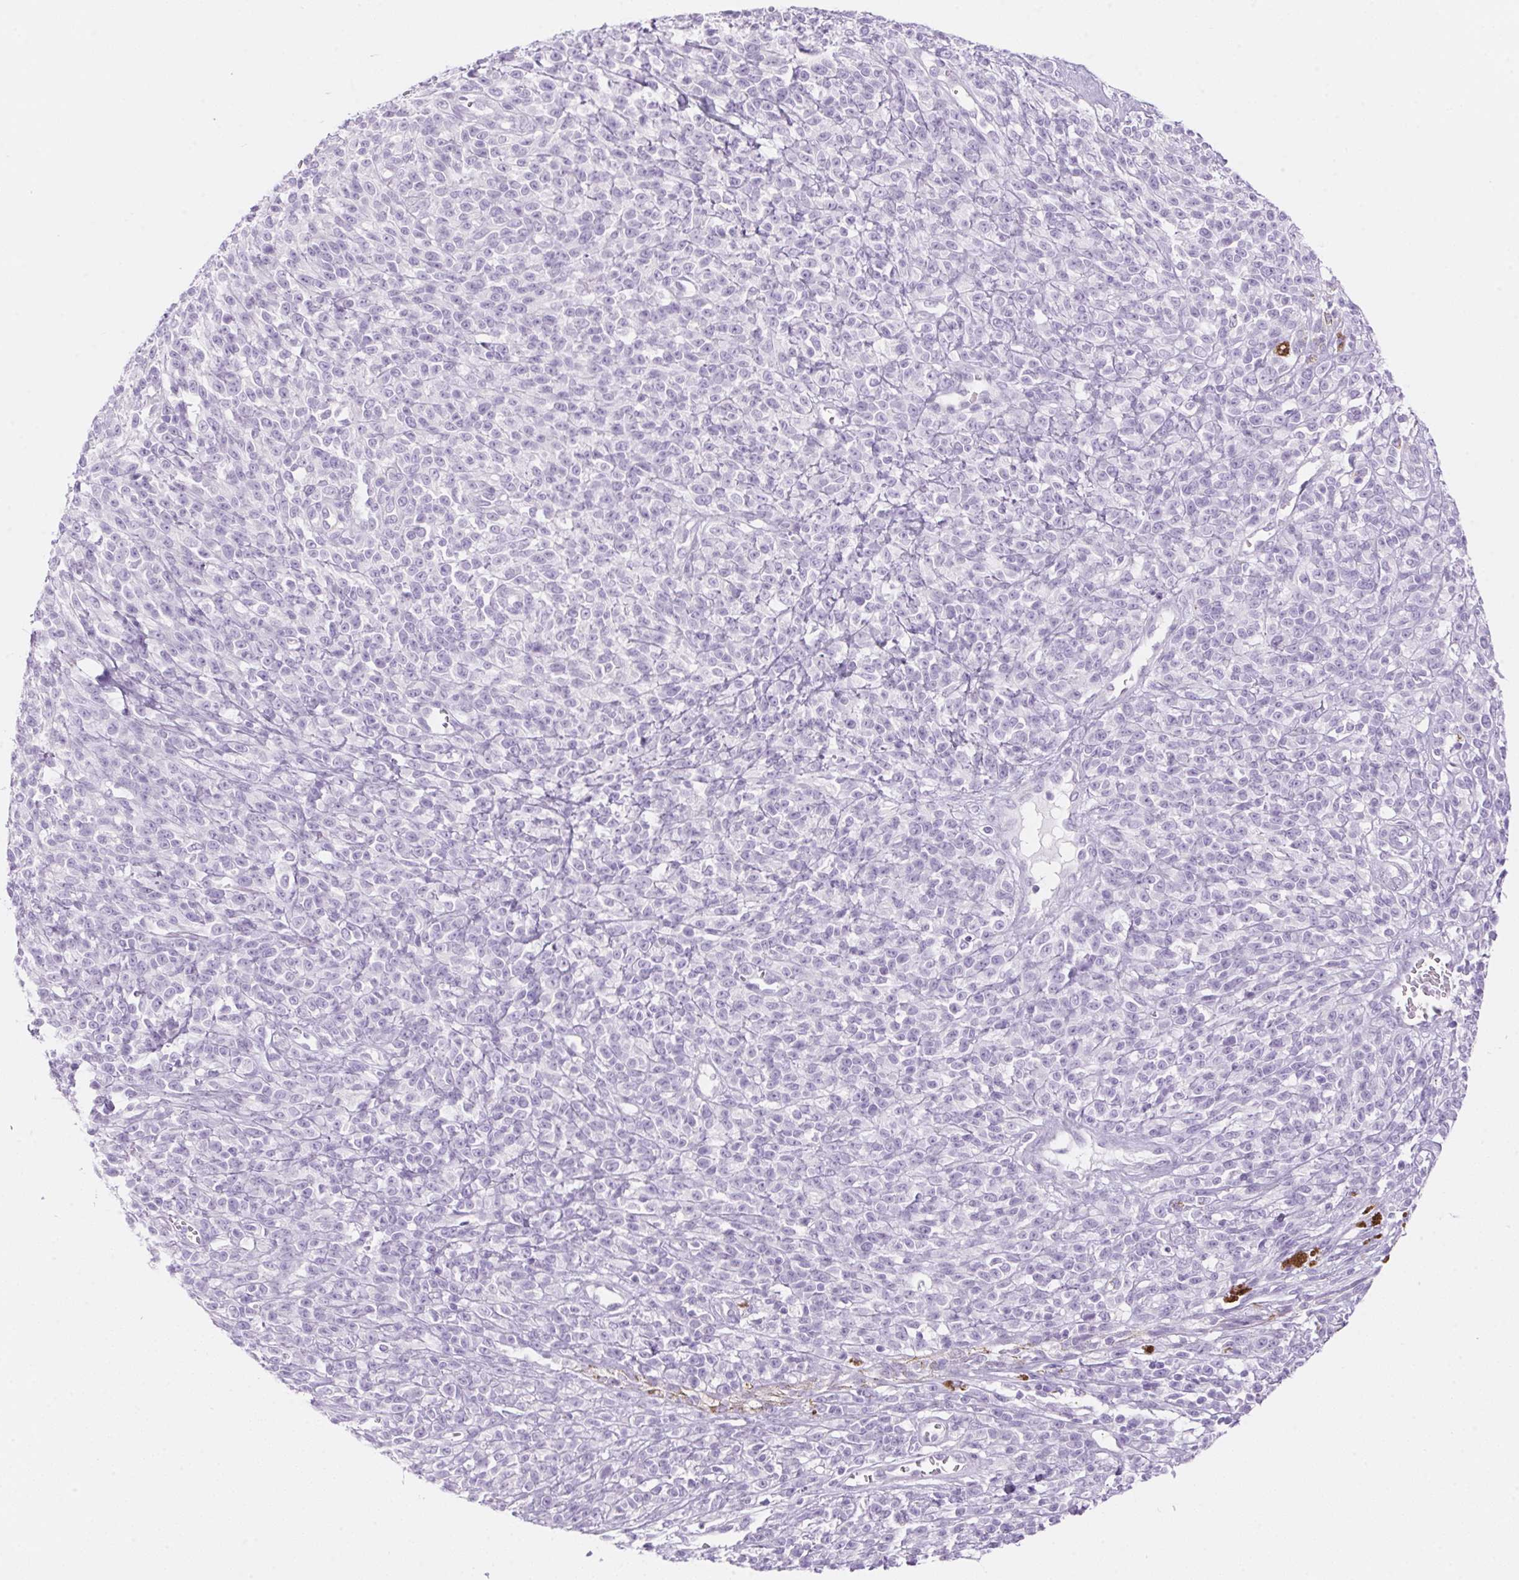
{"staining": {"intensity": "negative", "quantity": "none", "location": "none"}, "tissue": "melanoma", "cell_type": "Tumor cells", "image_type": "cancer", "snomed": [{"axis": "morphology", "description": "Malignant melanoma, NOS"}, {"axis": "topography", "description": "Skin"}, {"axis": "topography", "description": "Skin of trunk"}], "caption": "High magnification brightfield microscopy of melanoma stained with DAB (brown) and counterstained with hematoxylin (blue): tumor cells show no significant positivity.", "gene": "DHCR24", "patient": {"sex": "male", "age": 74}}